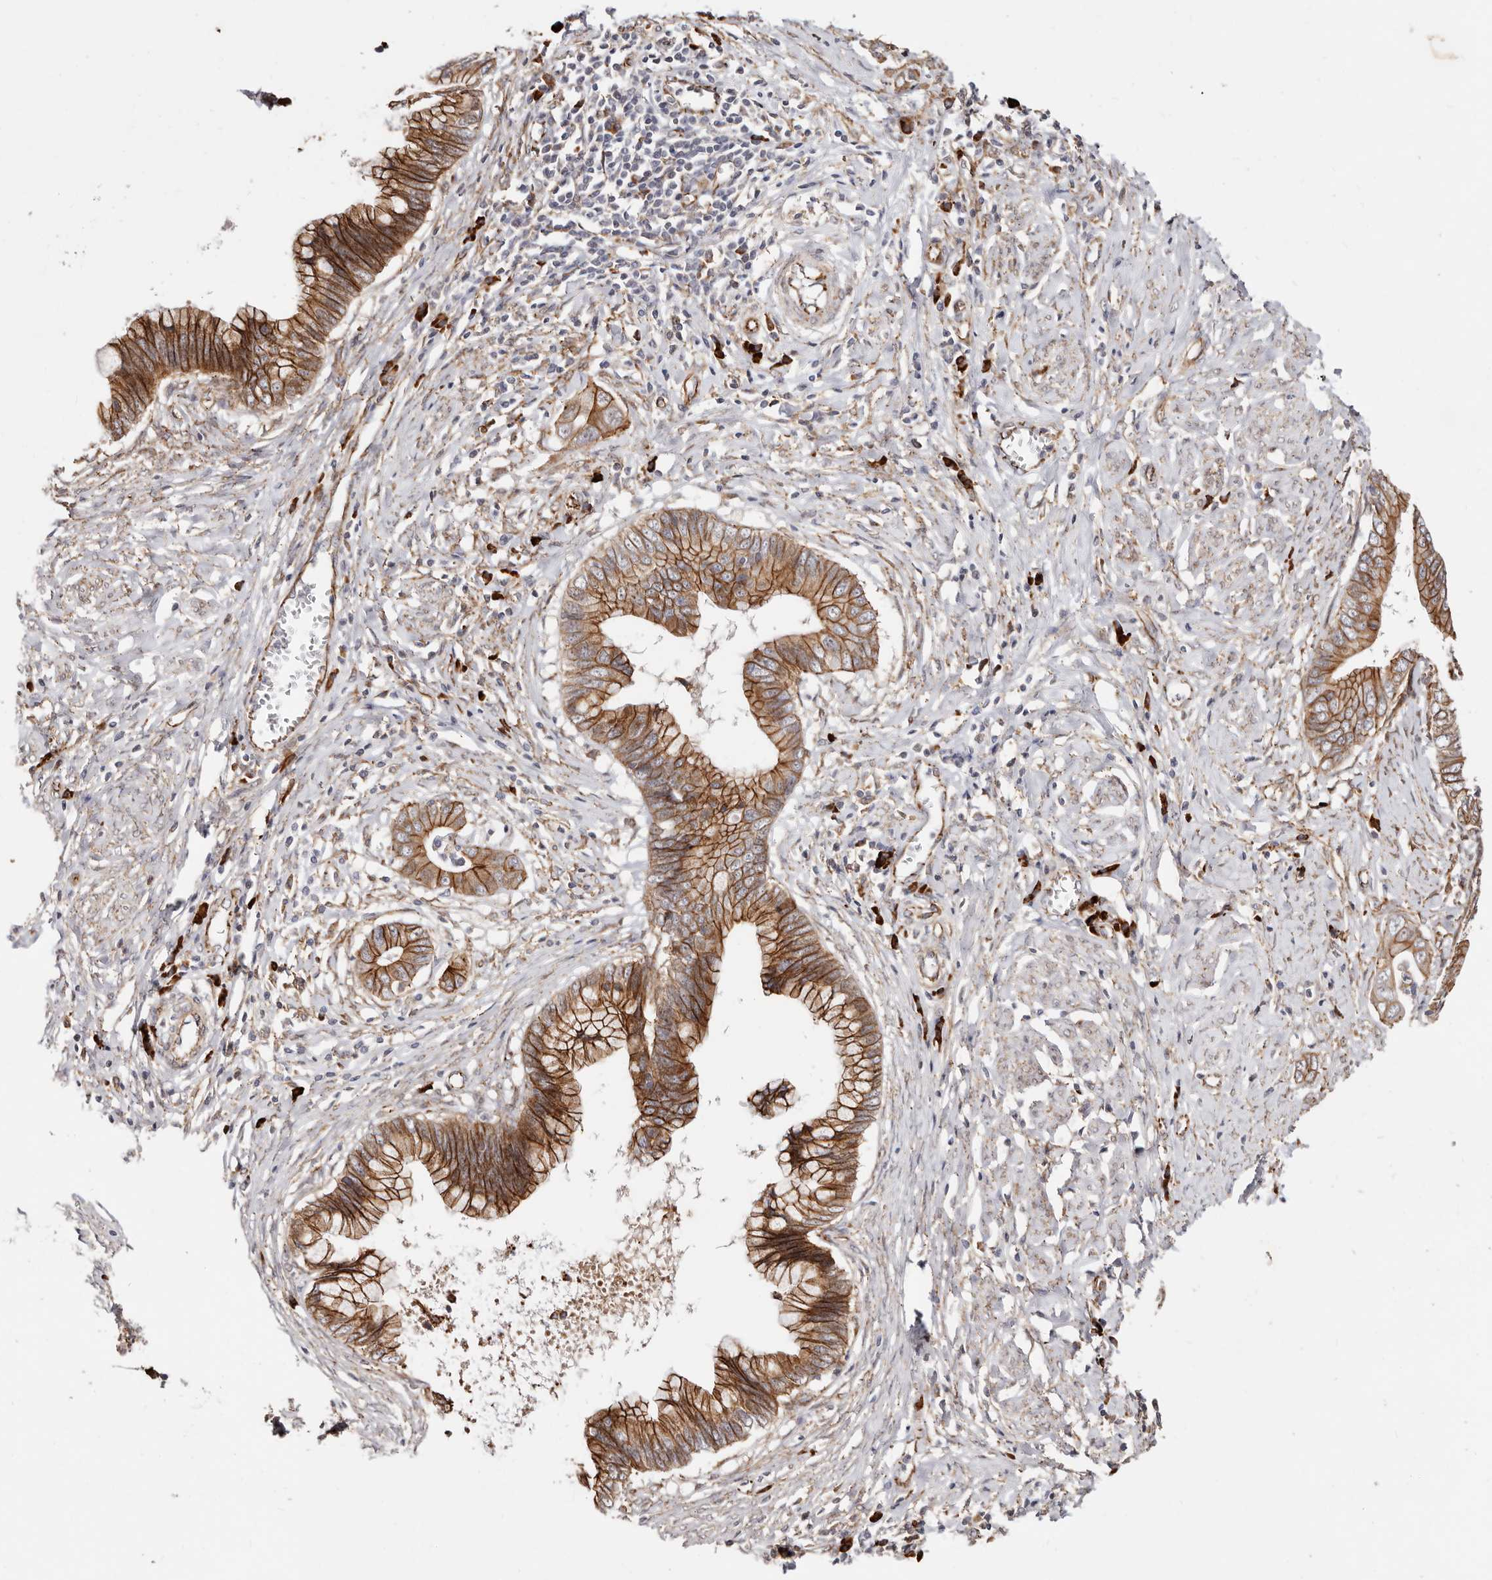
{"staining": {"intensity": "moderate", "quantity": ">75%", "location": "cytoplasmic/membranous"}, "tissue": "cervical cancer", "cell_type": "Tumor cells", "image_type": "cancer", "snomed": [{"axis": "morphology", "description": "Adenocarcinoma, NOS"}, {"axis": "topography", "description": "Cervix"}], "caption": "Cervical cancer tissue reveals moderate cytoplasmic/membranous staining in about >75% of tumor cells (Brightfield microscopy of DAB IHC at high magnification).", "gene": "CTNNB1", "patient": {"sex": "female", "age": 44}}